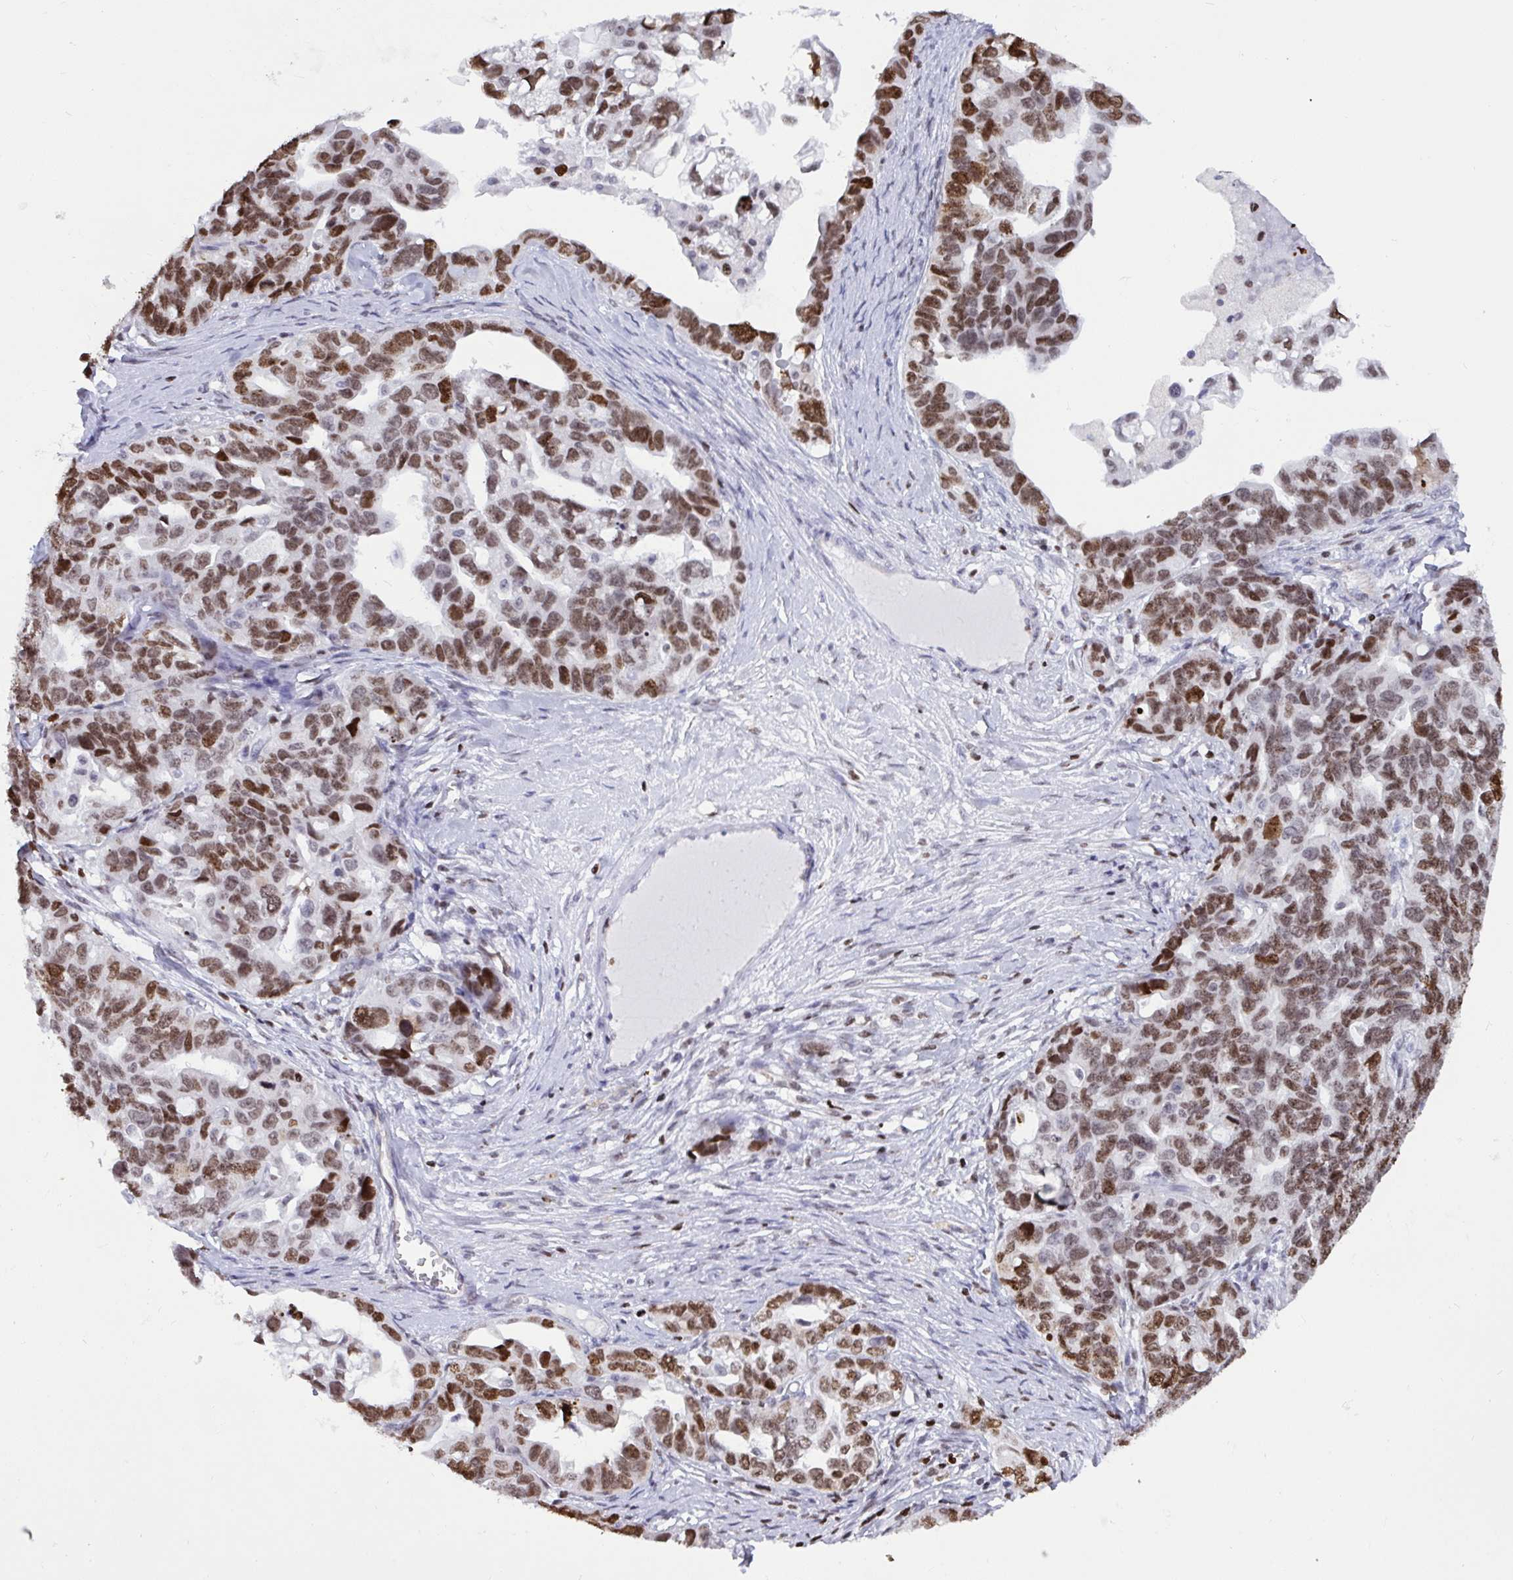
{"staining": {"intensity": "moderate", "quantity": ">75%", "location": "nuclear"}, "tissue": "ovarian cancer", "cell_type": "Tumor cells", "image_type": "cancer", "snomed": [{"axis": "morphology", "description": "Cystadenocarcinoma, serous, NOS"}, {"axis": "topography", "description": "Ovary"}], "caption": "DAB immunohistochemical staining of human ovarian cancer shows moderate nuclear protein staining in about >75% of tumor cells. (DAB = brown stain, brightfield microscopy at high magnification).", "gene": "HMGB2", "patient": {"sex": "female", "age": 69}}